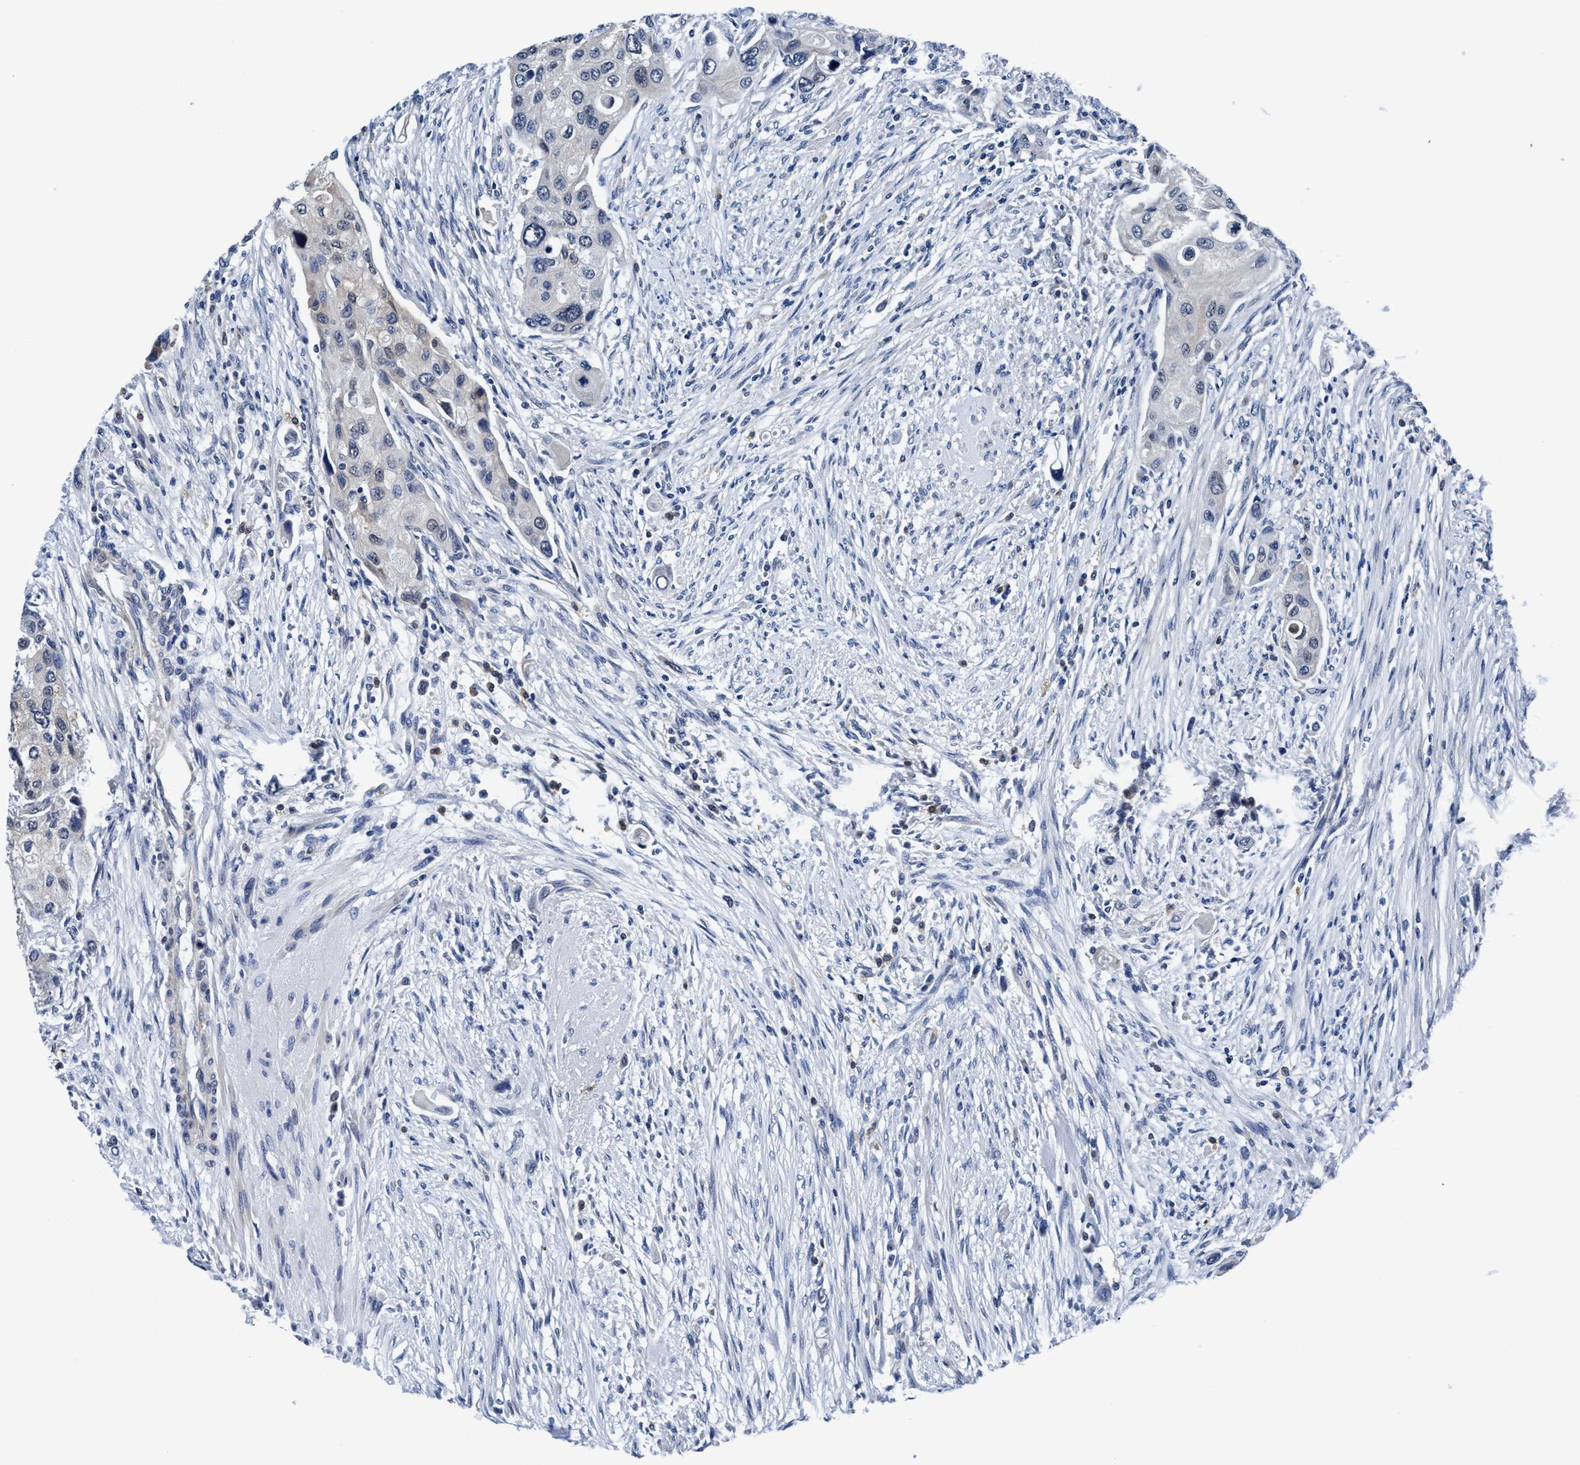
{"staining": {"intensity": "negative", "quantity": "none", "location": "none"}, "tissue": "urothelial cancer", "cell_type": "Tumor cells", "image_type": "cancer", "snomed": [{"axis": "morphology", "description": "Urothelial carcinoma, High grade"}, {"axis": "topography", "description": "Urinary bladder"}], "caption": "The histopathology image displays no significant expression in tumor cells of urothelial carcinoma (high-grade).", "gene": "TMEM94", "patient": {"sex": "female", "age": 56}}